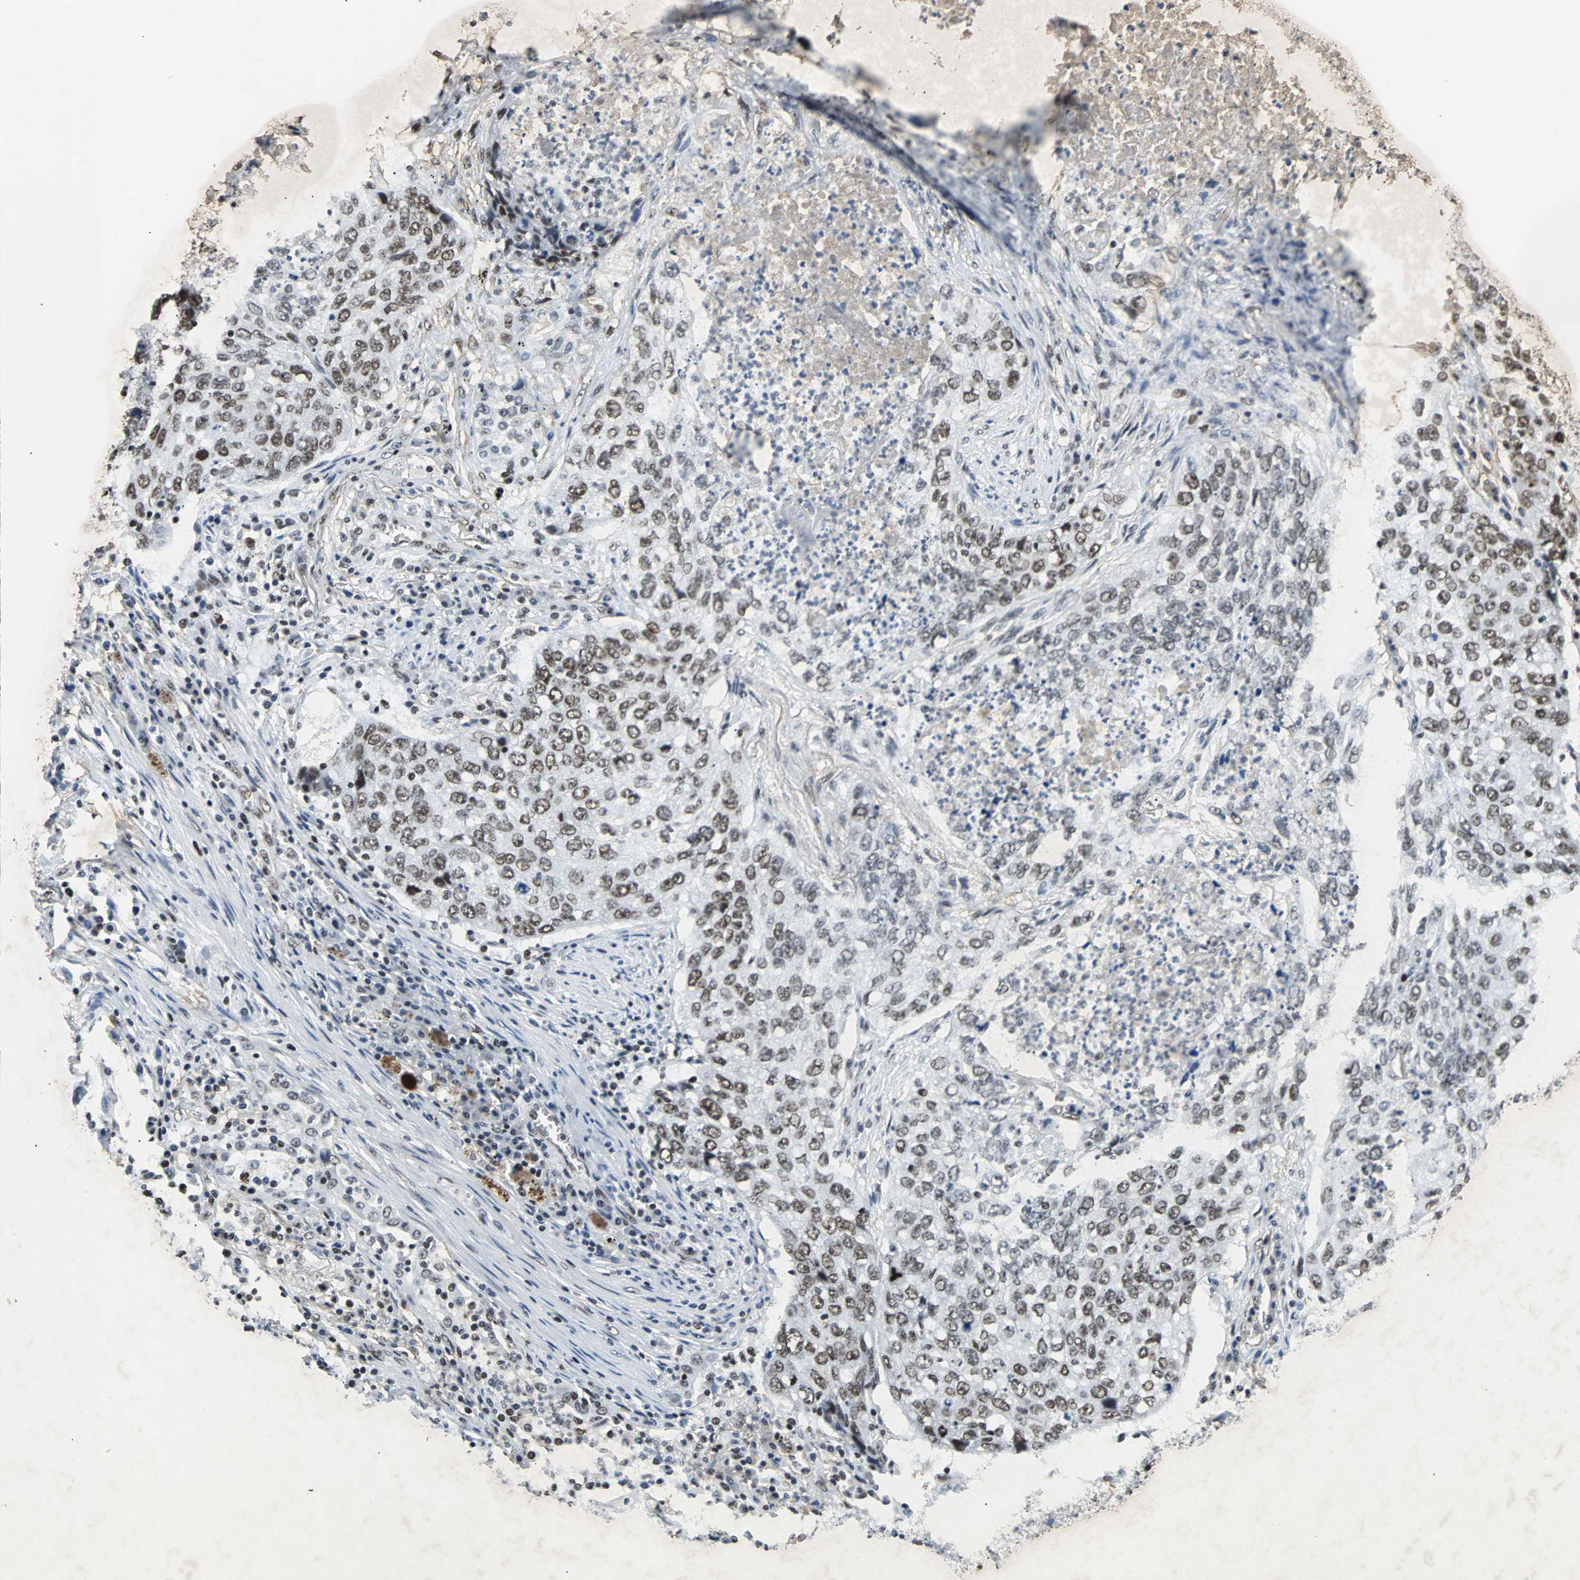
{"staining": {"intensity": "moderate", "quantity": ">75%", "location": "nuclear"}, "tissue": "lung cancer", "cell_type": "Tumor cells", "image_type": "cancer", "snomed": [{"axis": "morphology", "description": "Squamous cell carcinoma, NOS"}, {"axis": "topography", "description": "Lung"}], "caption": "A micrograph of lung cancer (squamous cell carcinoma) stained for a protein displays moderate nuclear brown staining in tumor cells.", "gene": "GATAD2A", "patient": {"sex": "female", "age": 63}}